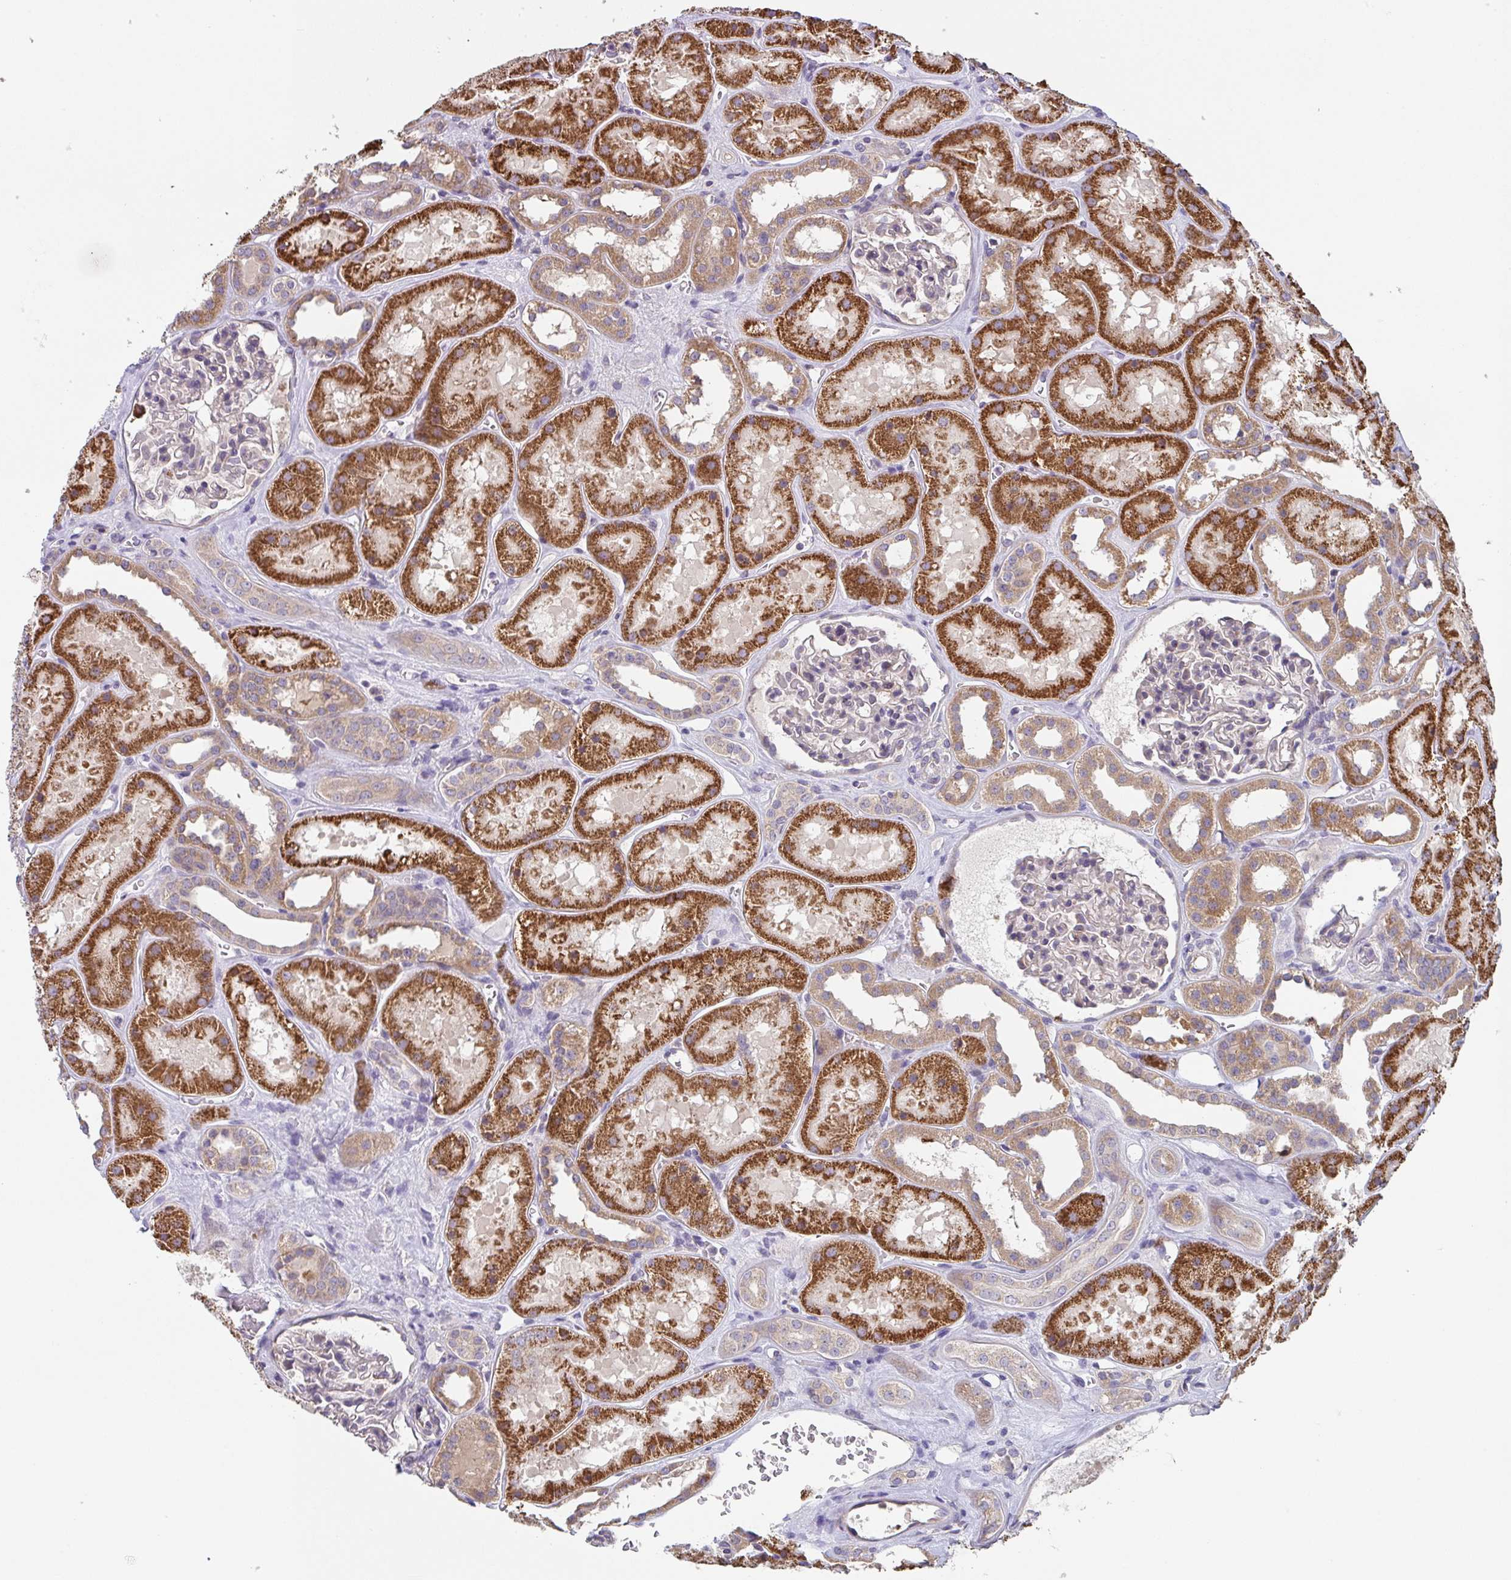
{"staining": {"intensity": "negative", "quantity": "none", "location": "none"}, "tissue": "kidney", "cell_type": "Cells in glomeruli", "image_type": "normal", "snomed": [{"axis": "morphology", "description": "Normal tissue, NOS"}, {"axis": "topography", "description": "Kidney"}], "caption": "This is an immunohistochemistry (IHC) image of unremarkable human kidney. There is no staining in cells in glomeruli.", "gene": "TSPAN31", "patient": {"sex": "female", "age": 41}}